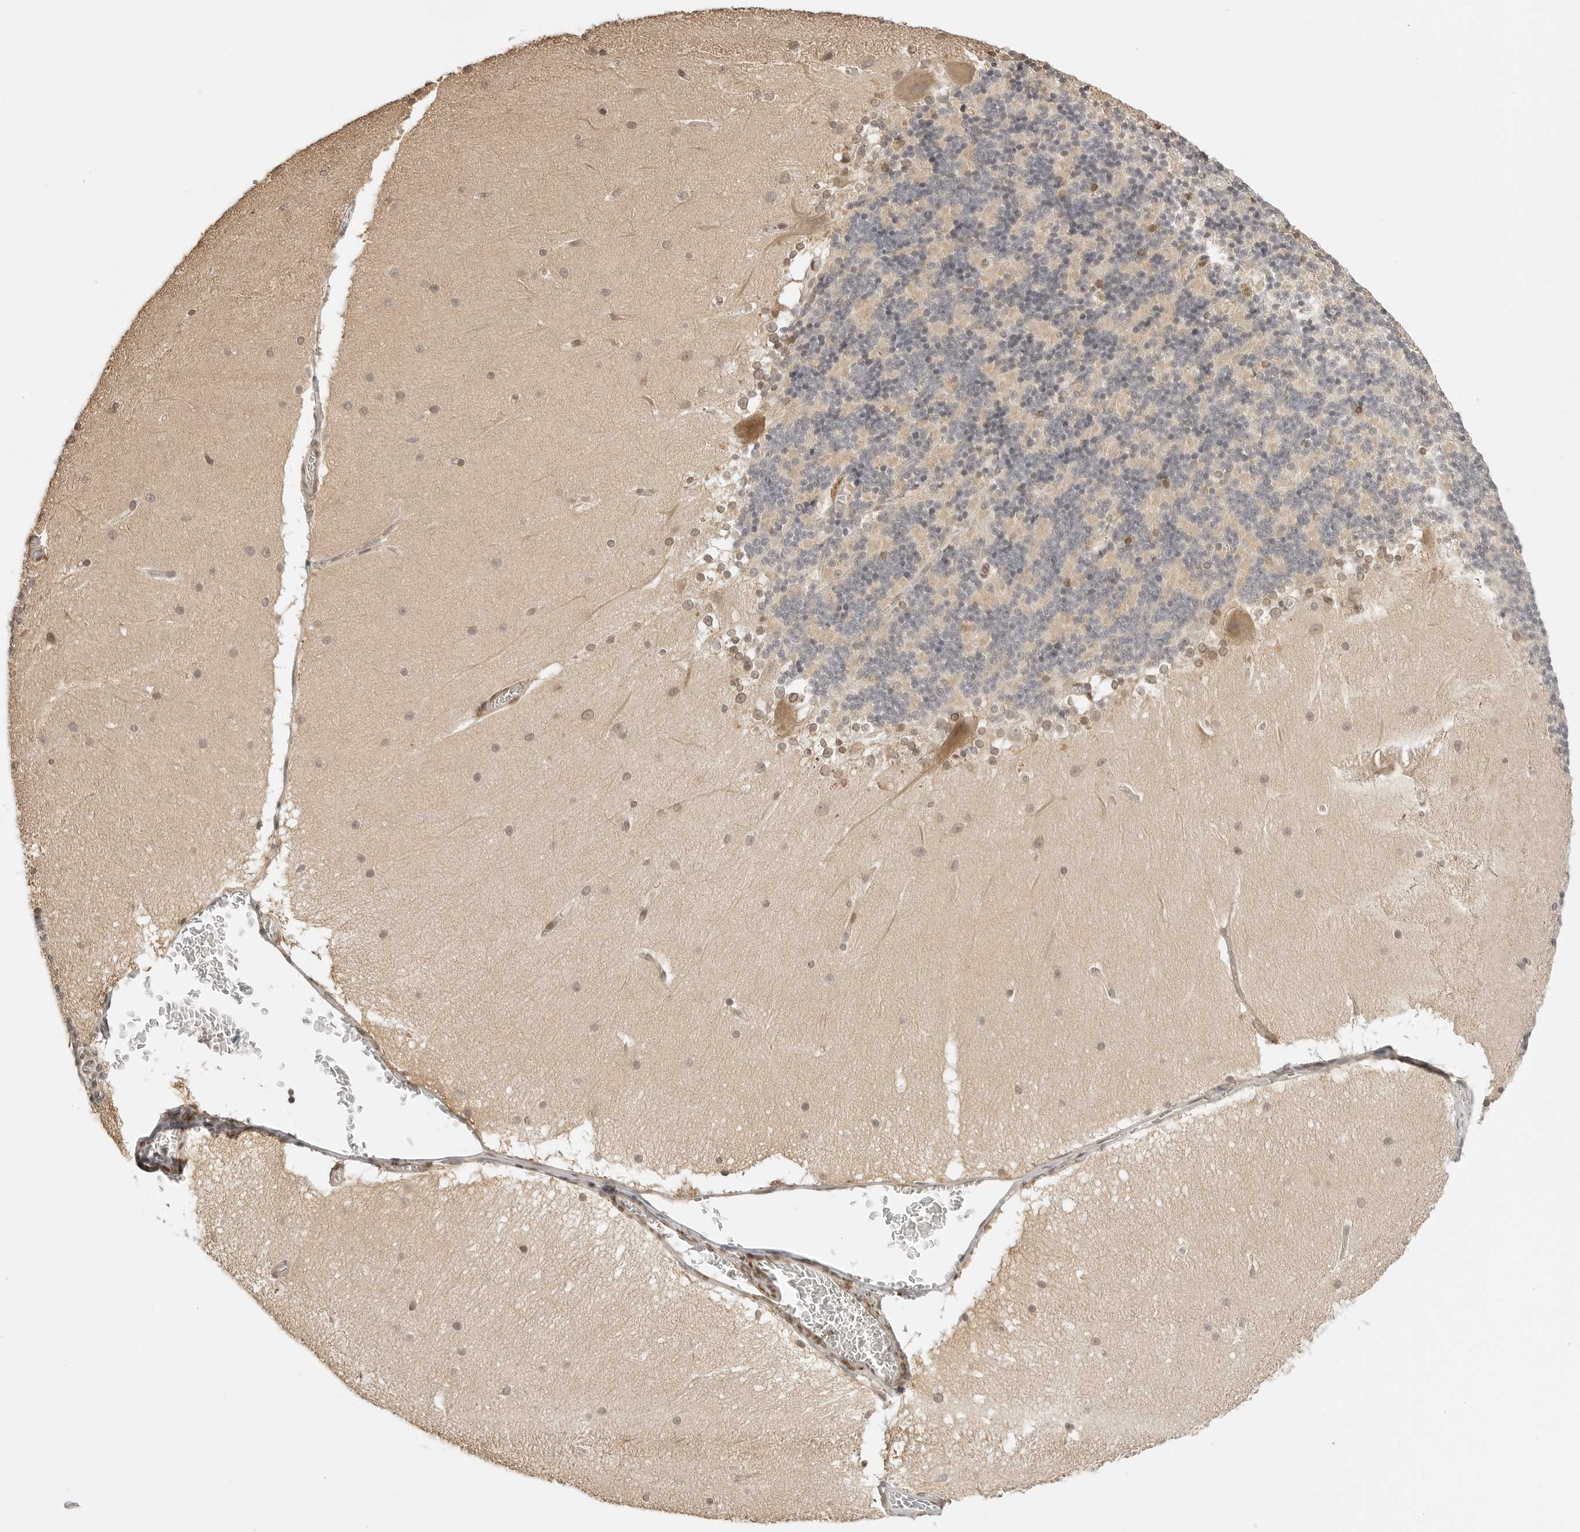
{"staining": {"intensity": "weak", "quantity": "25%-75%", "location": "cytoplasmic/membranous"}, "tissue": "cerebellum", "cell_type": "Cells in granular layer", "image_type": "normal", "snomed": [{"axis": "morphology", "description": "Normal tissue, NOS"}, {"axis": "topography", "description": "Cerebellum"}], "caption": "A high-resolution photomicrograph shows immunohistochemistry (IHC) staining of unremarkable cerebellum, which reveals weak cytoplasmic/membranous staining in about 25%-75% of cells in granular layer.", "gene": "POLH", "patient": {"sex": "female", "age": 19}}